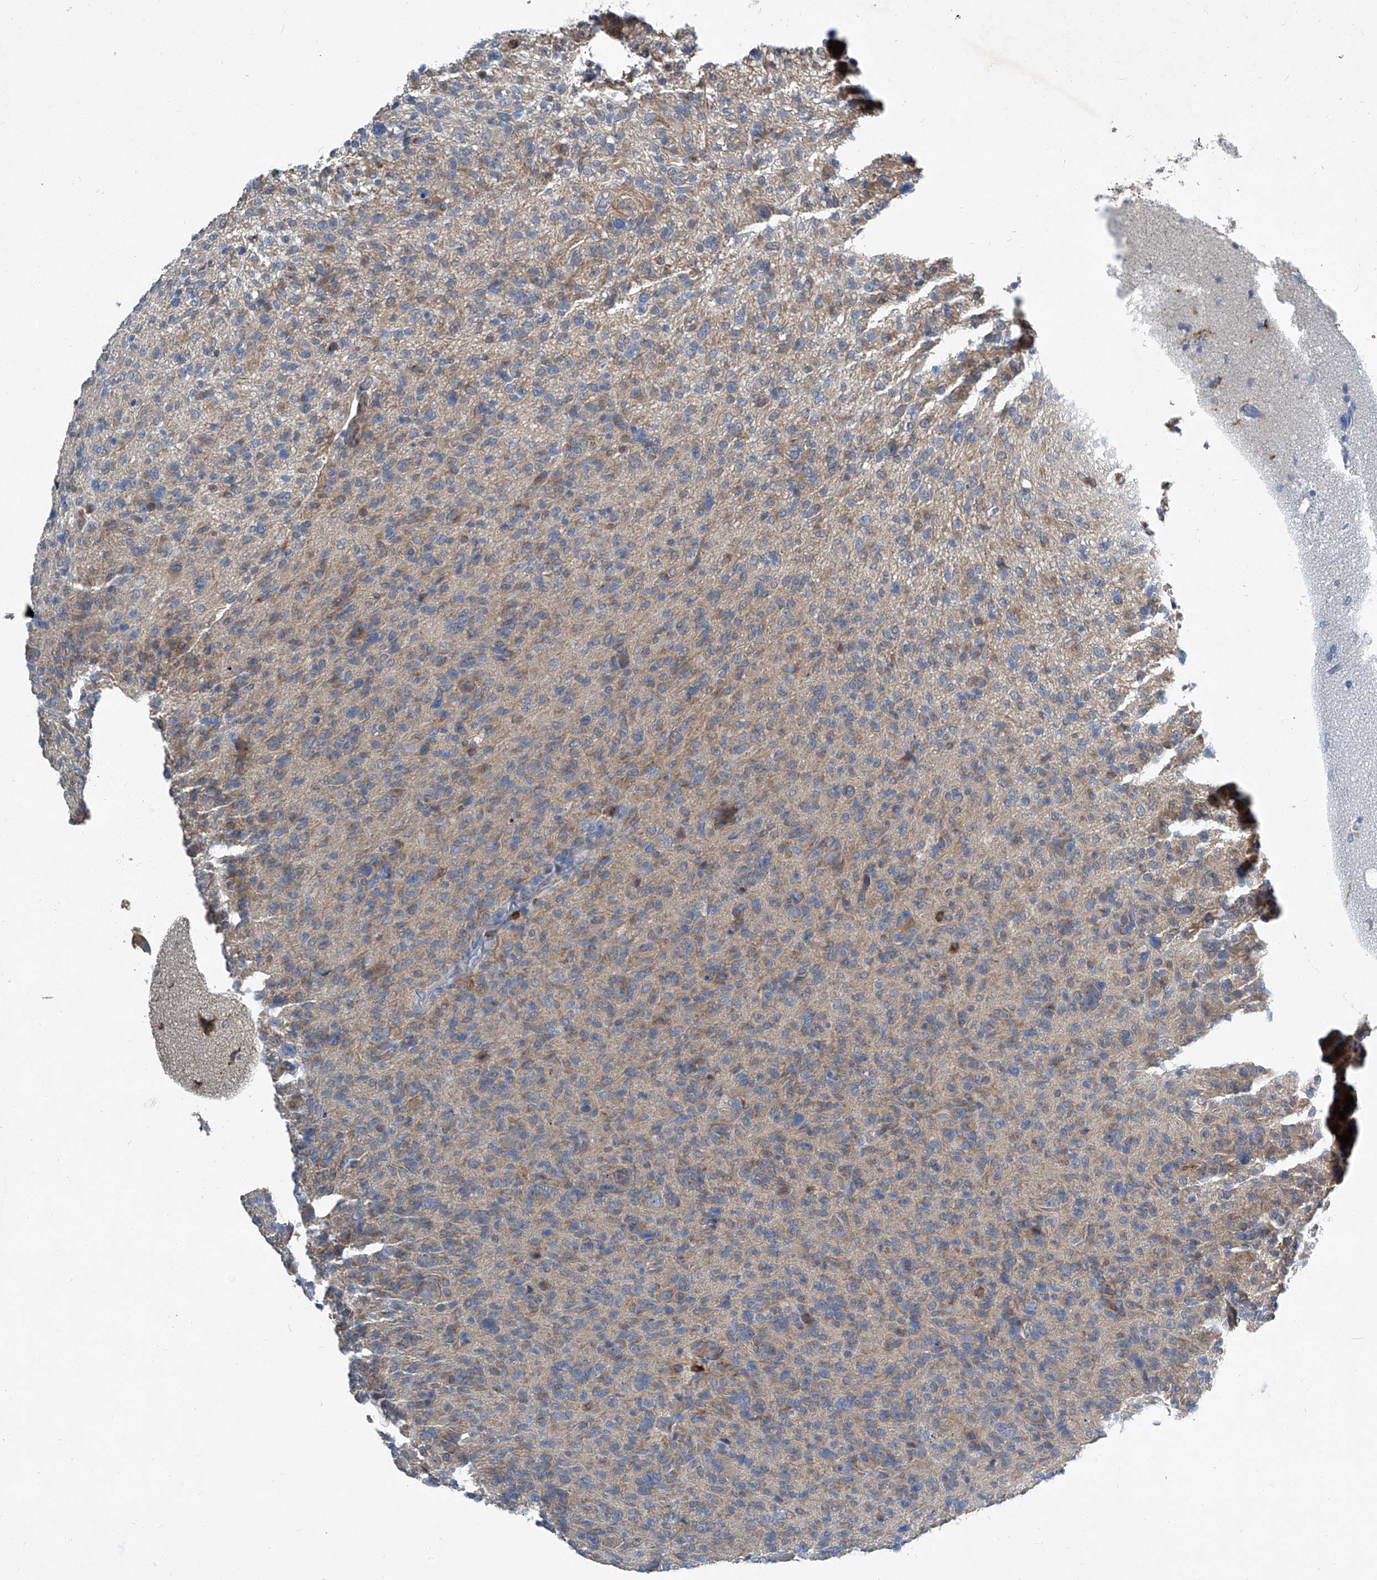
{"staining": {"intensity": "weak", "quantity": ">75%", "location": "cytoplasmic/membranous"}, "tissue": "glioma", "cell_type": "Tumor cells", "image_type": "cancer", "snomed": [{"axis": "morphology", "description": "Glioma, malignant, High grade"}, {"axis": "topography", "description": "Brain"}], "caption": "Immunohistochemistry micrograph of malignant glioma (high-grade) stained for a protein (brown), which displays low levels of weak cytoplasmic/membranous staining in about >75% of tumor cells.", "gene": "SLC26A11", "patient": {"sex": "female", "age": 59}}